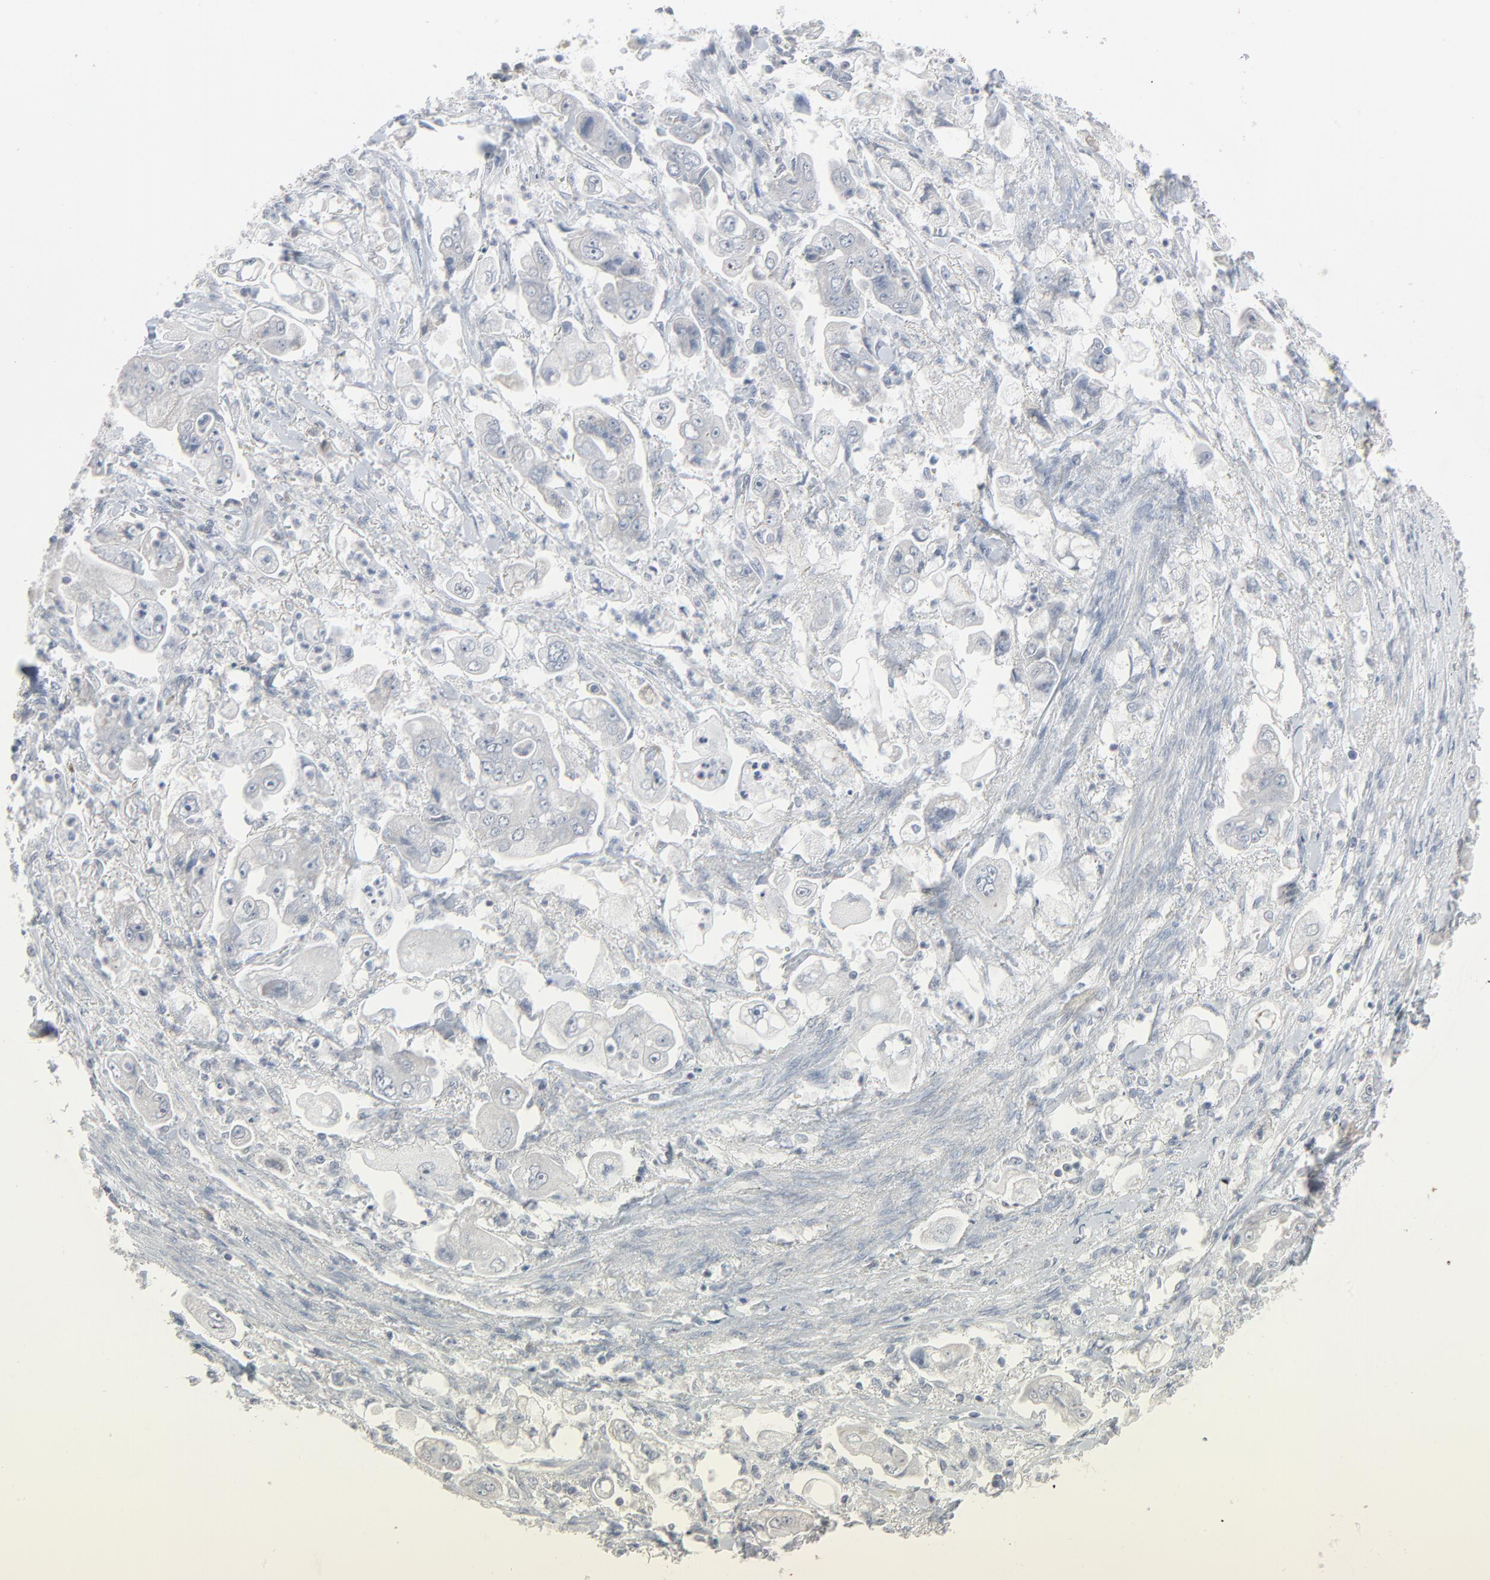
{"staining": {"intensity": "negative", "quantity": "none", "location": "none"}, "tissue": "stomach cancer", "cell_type": "Tumor cells", "image_type": "cancer", "snomed": [{"axis": "morphology", "description": "Adenocarcinoma, NOS"}, {"axis": "topography", "description": "Stomach"}], "caption": "IHC histopathology image of neoplastic tissue: human adenocarcinoma (stomach) stained with DAB shows no significant protein staining in tumor cells.", "gene": "SAGE1", "patient": {"sex": "male", "age": 62}}